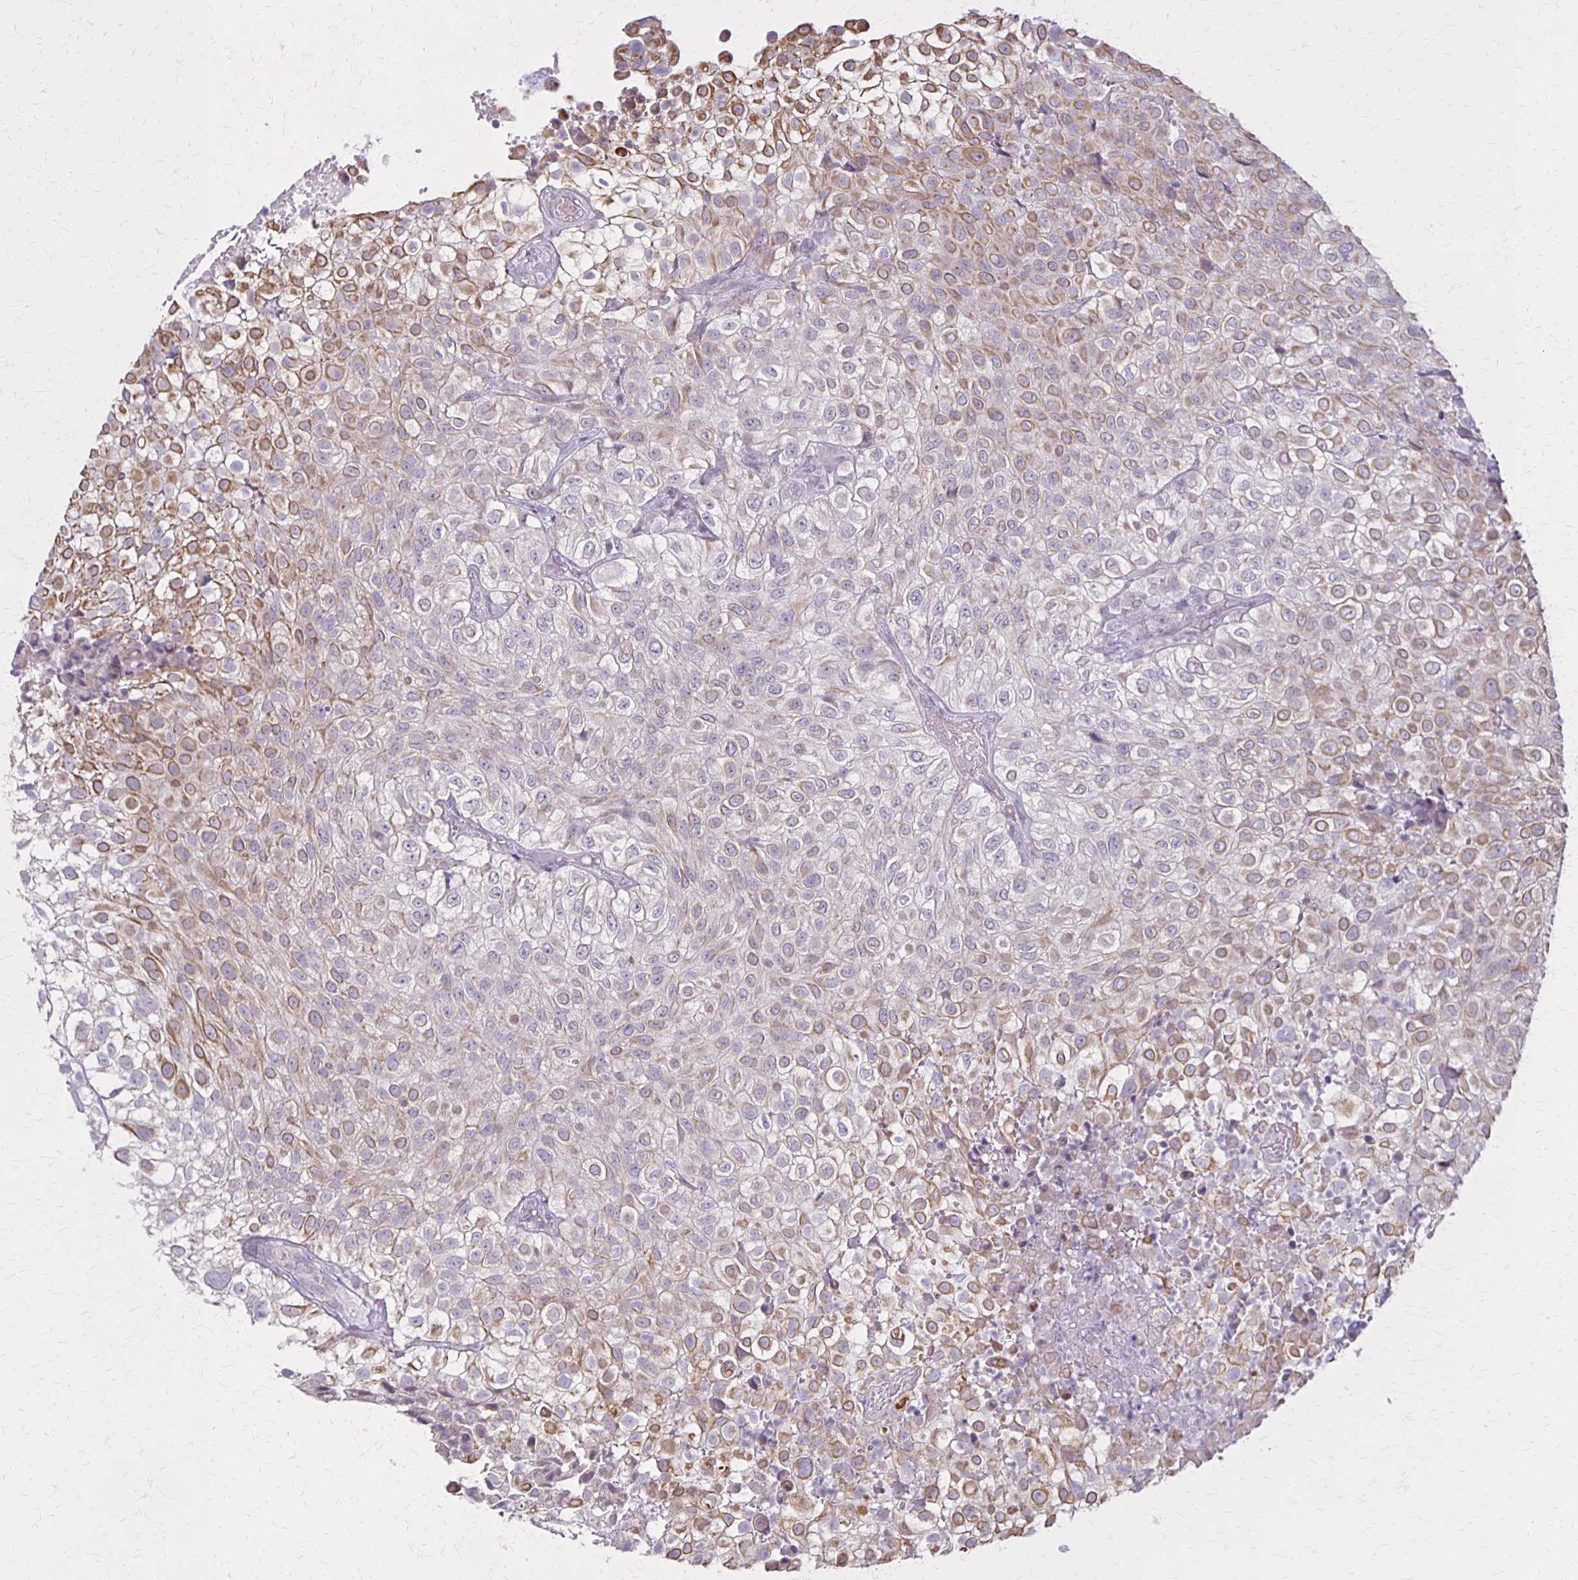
{"staining": {"intensity": "weak", "quantity": "25%-75%", "location": "cytoplasmic/membranous"}, "tissue": "urothelial cancer", "cell_type": "Tumor cells", "image_type": "cancer", "snomed": [{"axis": "morphology", "description": "Urothelial carcinoma, High grade"}, {"axis": "topography", "description": "Urinary bladder"}], "caption": "There is low levels of weak cytoplasmic/membranous staining in tumor cells of urothelial carcinoma (high-grade), as demonstrated by immunohistochemical staining (brown color).", "gene": "SLC35E2B", "patient": {"sex": "male", "age": 56}}